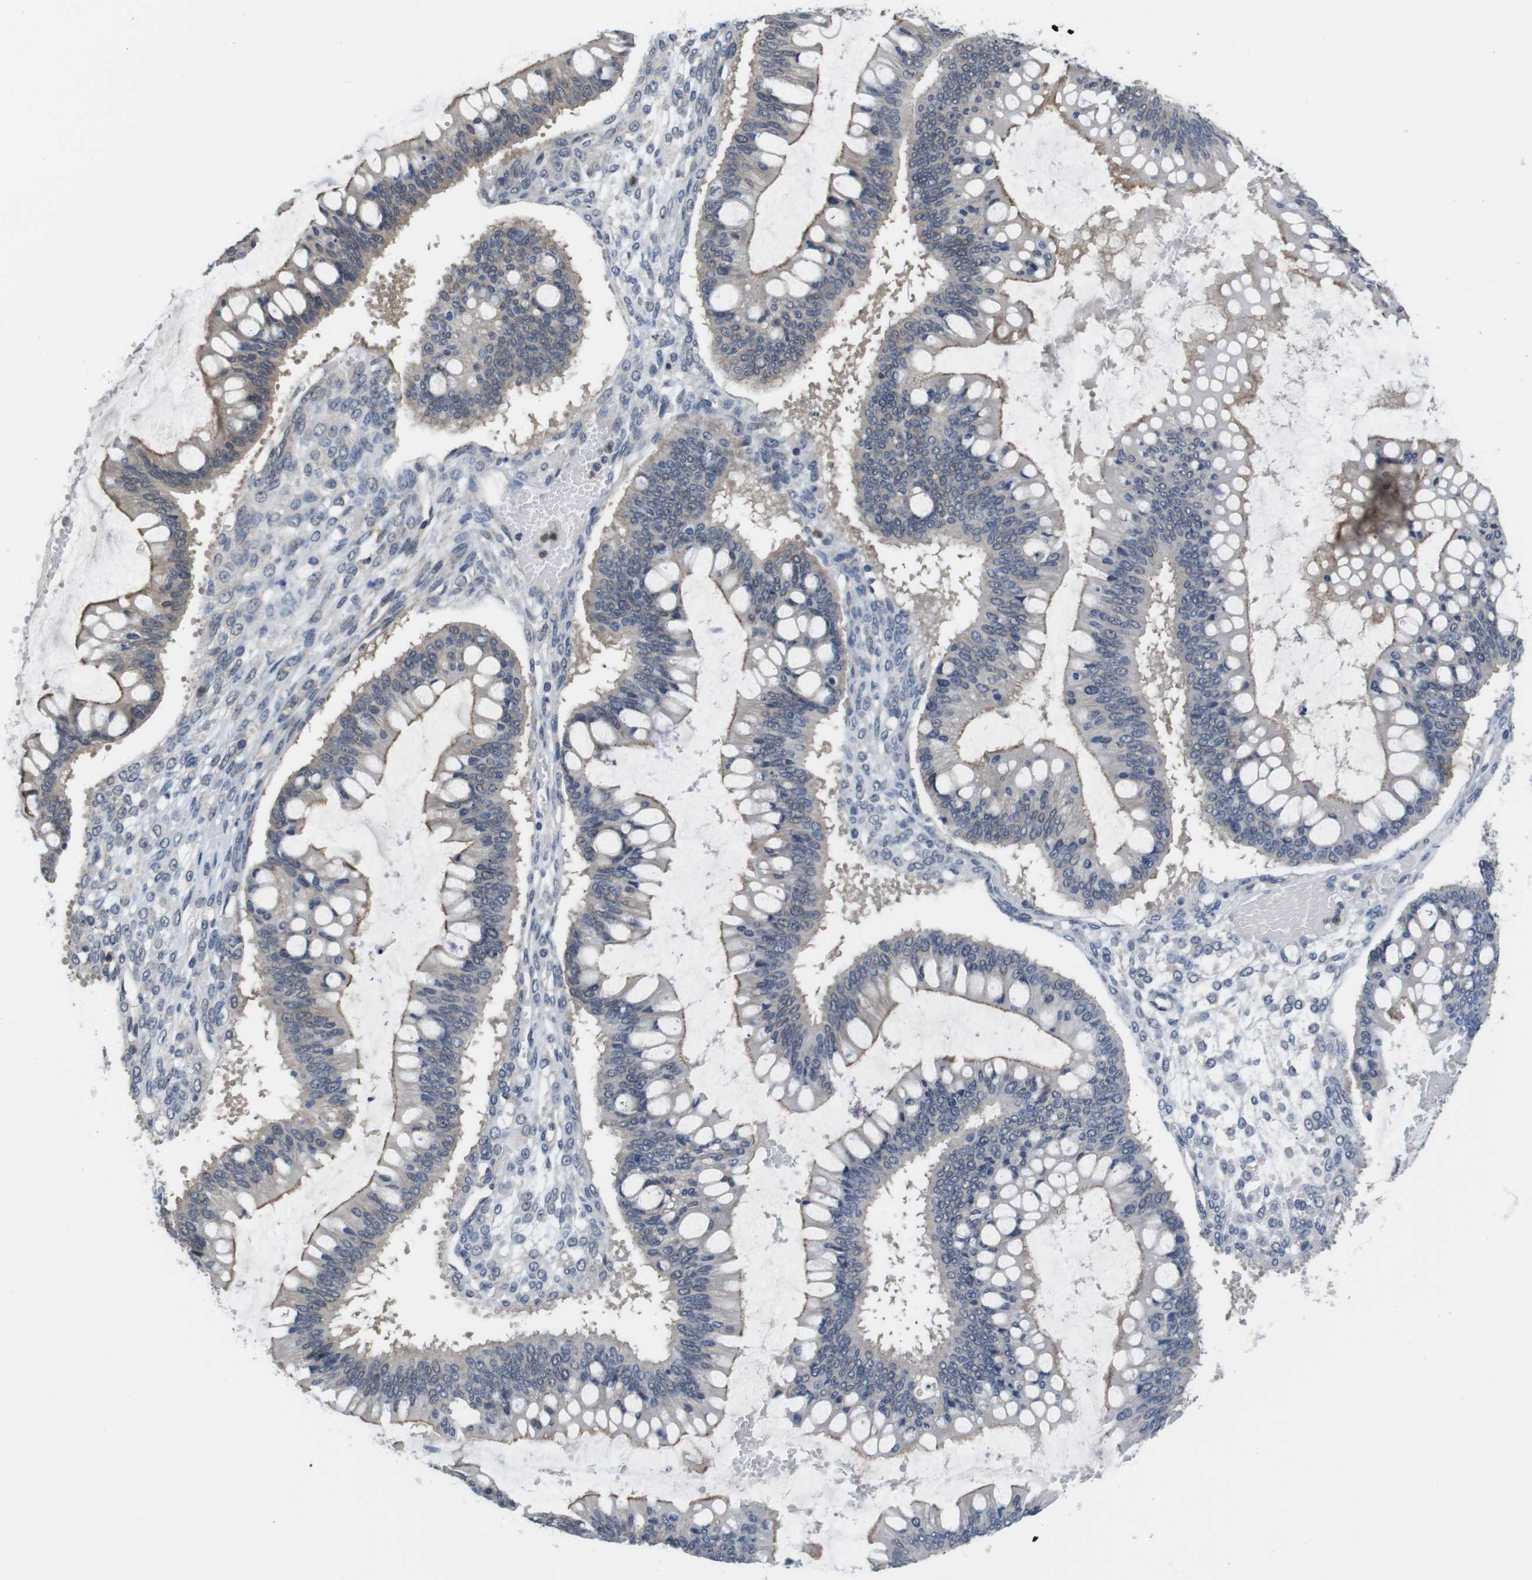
{"staining": {"intensity": "moderate", "quantity": "<25%", "location": "cytoplasmic/membranous"}, "tissue": "ovarian cancer", "cell_type": "Tumor cells", "image_type": "cancer", "snomed": [{"axis": "morphology", "description": "Cystadenocarcinoma, mucinous, NOS"}, {"axis": "topography", "description": "Ovary"}], "caption": "Immunohistochemistry (IHC) staining of ovarian cancer, which reveals low levels of moderate cytoplasmic/membranous expression in approximately <25% of tumor cells indicating moderate cytoplasmic/membranous protein staining. The staining was performed using DAB (3,3'-diaminobenzidine) (brown) for protein detection and nuclei were counterstained in hematoxylin (blue).", "gene": "FADD", "patient": {"sex": "female", "age": 73}}